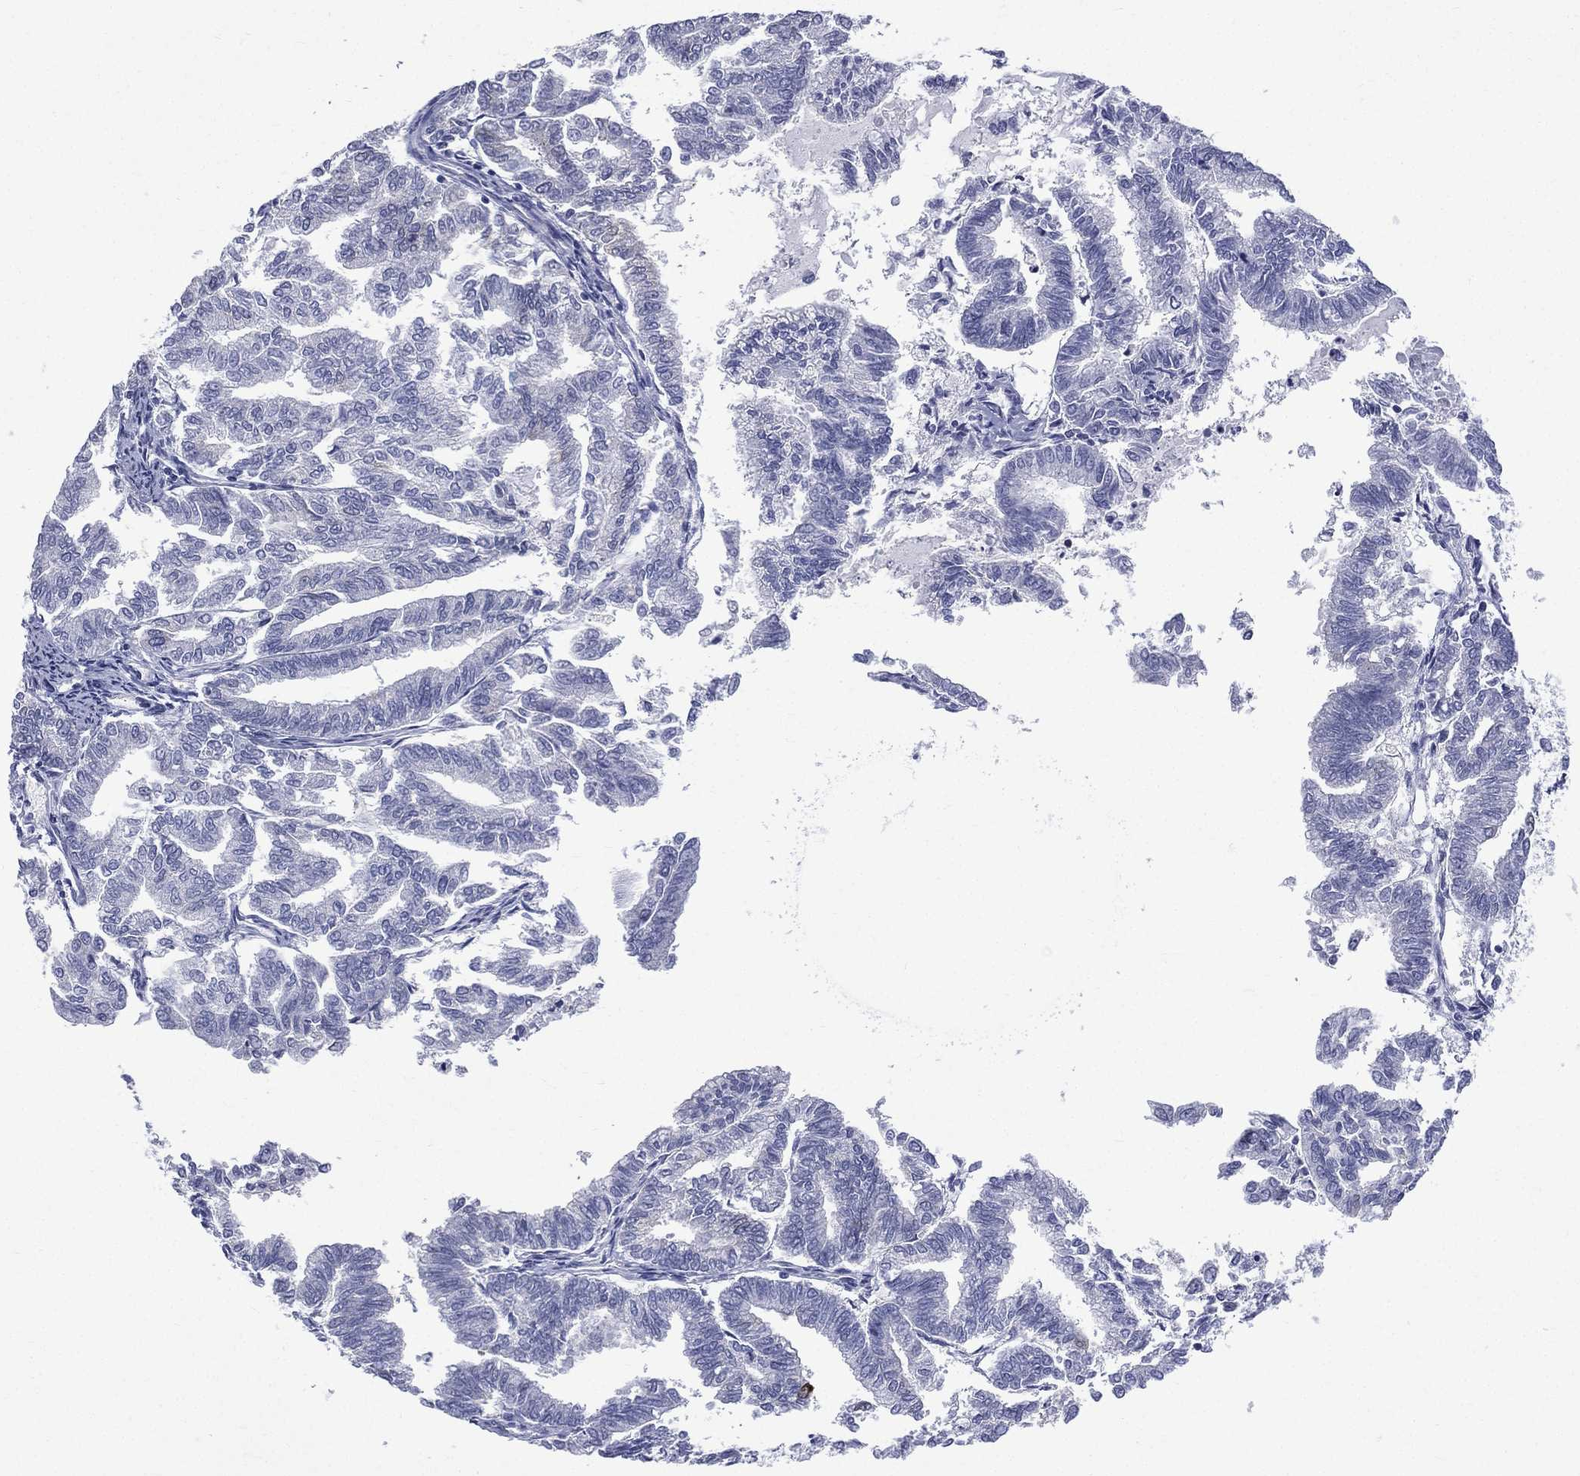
{"staining": {"intensity": "negative", "quantity": "none", "location": "none"}, "tissue": "endometrial cancer", "cell_type": "Tumor cells", "image_type": "cancer", "snomed": [{"axis": "morphology", "description": "Adenocarcinoma, NOS"}, {"axis": "topography", "description": "Endometrium"}], "caption": "This is an IHC micrograph of adenocarcinoma (endometrial). There is no positivity in tumor cells.", "gene": "CES2", "patient": {"sex": "female", "age": 79}}